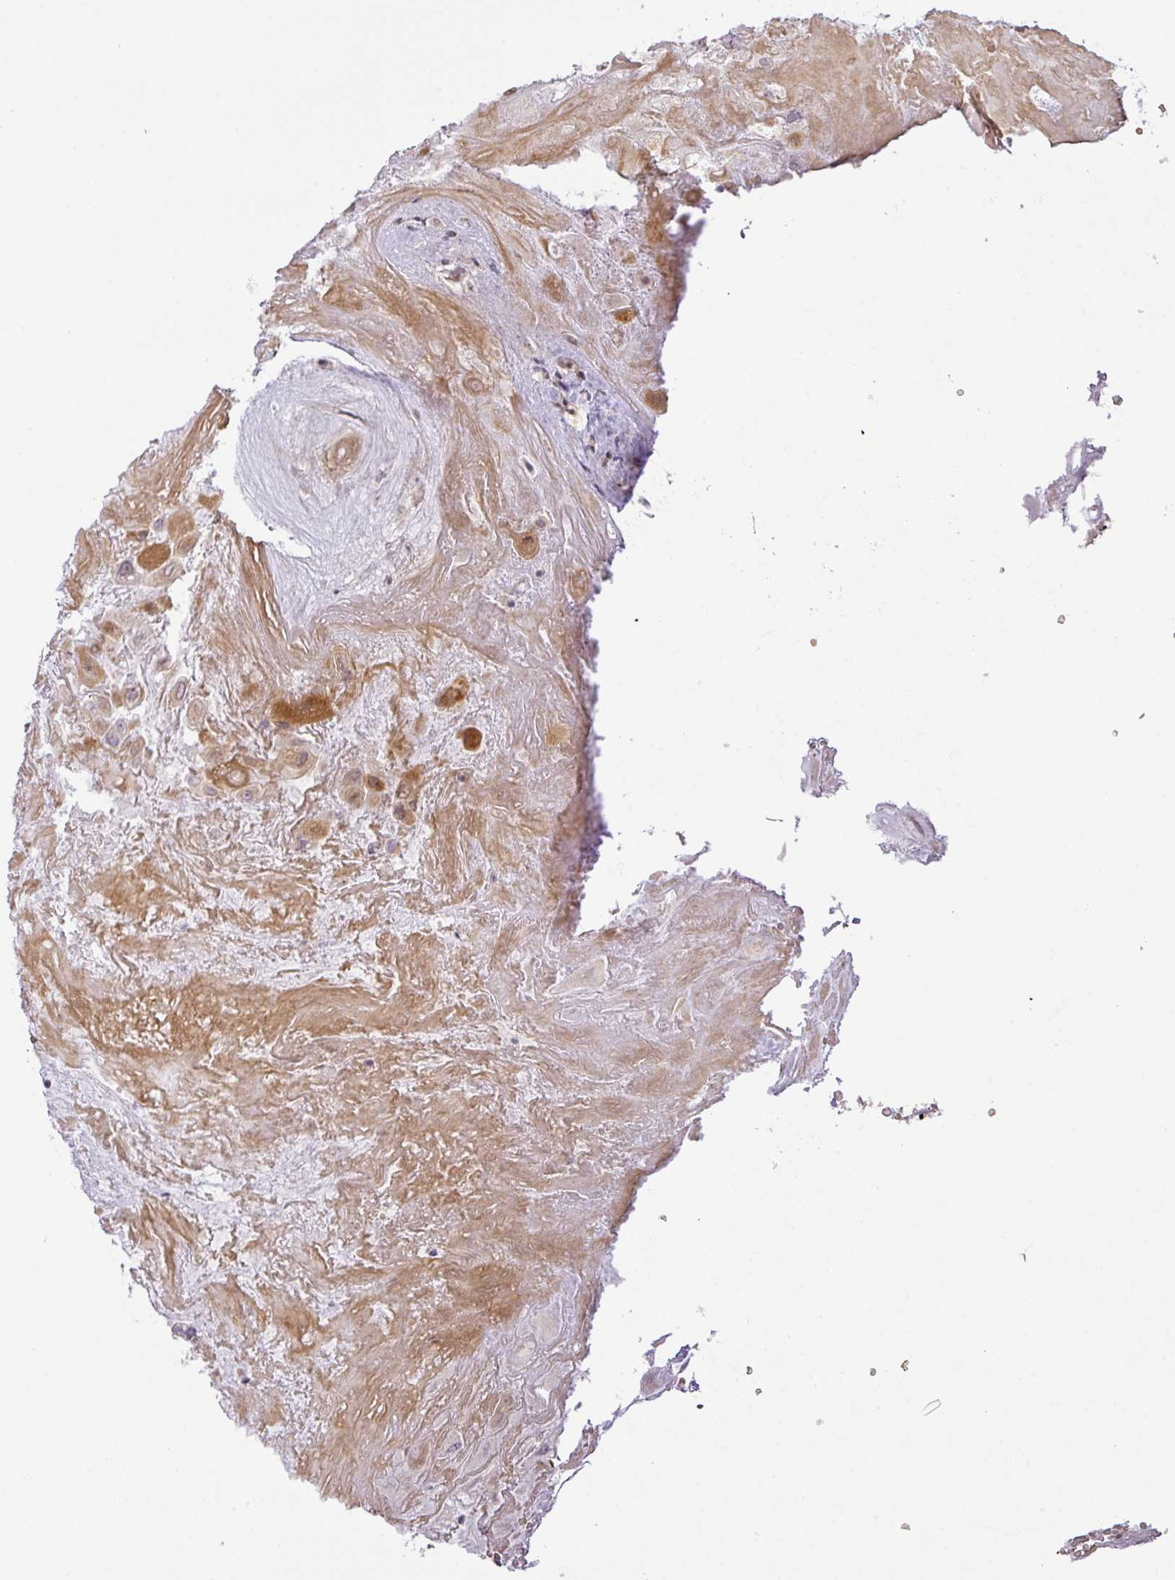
{"staining": {"intensity": "weak", "quantity": "25%-75%", "location": "cytoplasmic/membranous"}, "tissue": "placenta", "cell_type": "Decidual cells", "image_type": "normal", "snomed": [{"axis": "morphology", "description": "Normal tissue, NOS"}, {"axis": "topography", "description": "Placenta"}], "caption": "Immunohistochemistry (IHC) image of benign placenta: placenta stained using immunohistochemistry displays low levels of weak protein expression localized specifically in the cytoplasmic/membranous of decidual cells, appearing as a cytoplasmic/membranous brown color.", "gene": "PARP2", "patient": {"sex": "female", "age": 32}}